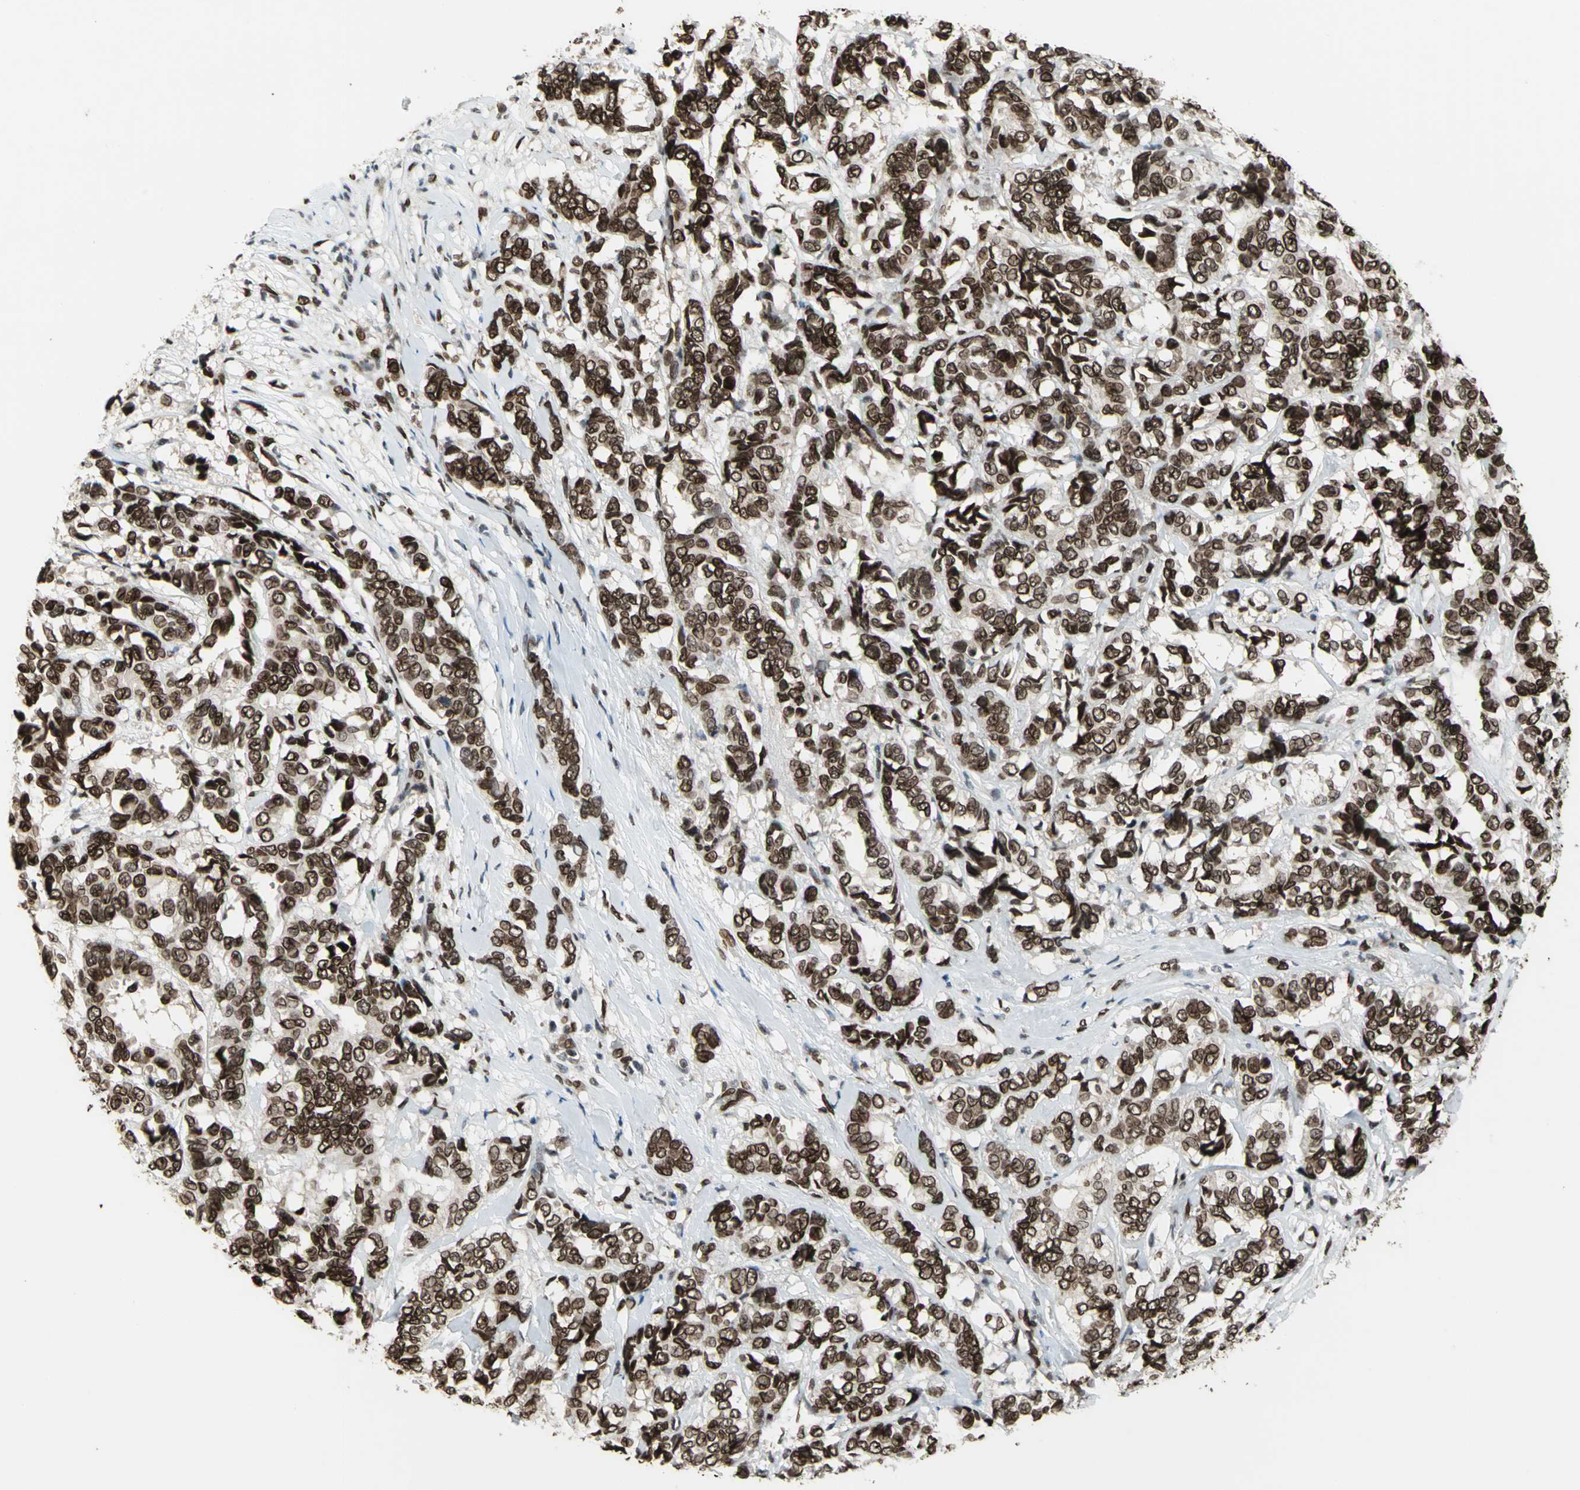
{"staining": {"intensity": "strong", "quantity": ">75%", "location": "cytoplasmic/membranous,nuclear"}, "tissue": "breast cancer", "cell_type": "Tumor cells", "image_type": "cancer", "snomed": [{"axis": "morphology", "description": "Duct carcinoma"}, {"axis": "topography", "description": "Breast"}], "caption": "This is a histology image of immunohistochemistry (IHC) staining of infiltrating ductal carcinoma (breast), which shows strong positivity in the cytoplasmic/membranous and nuclear of tumor cells.", "gene": "ISY1", "patient": {"sex": "female", "age": 87}}